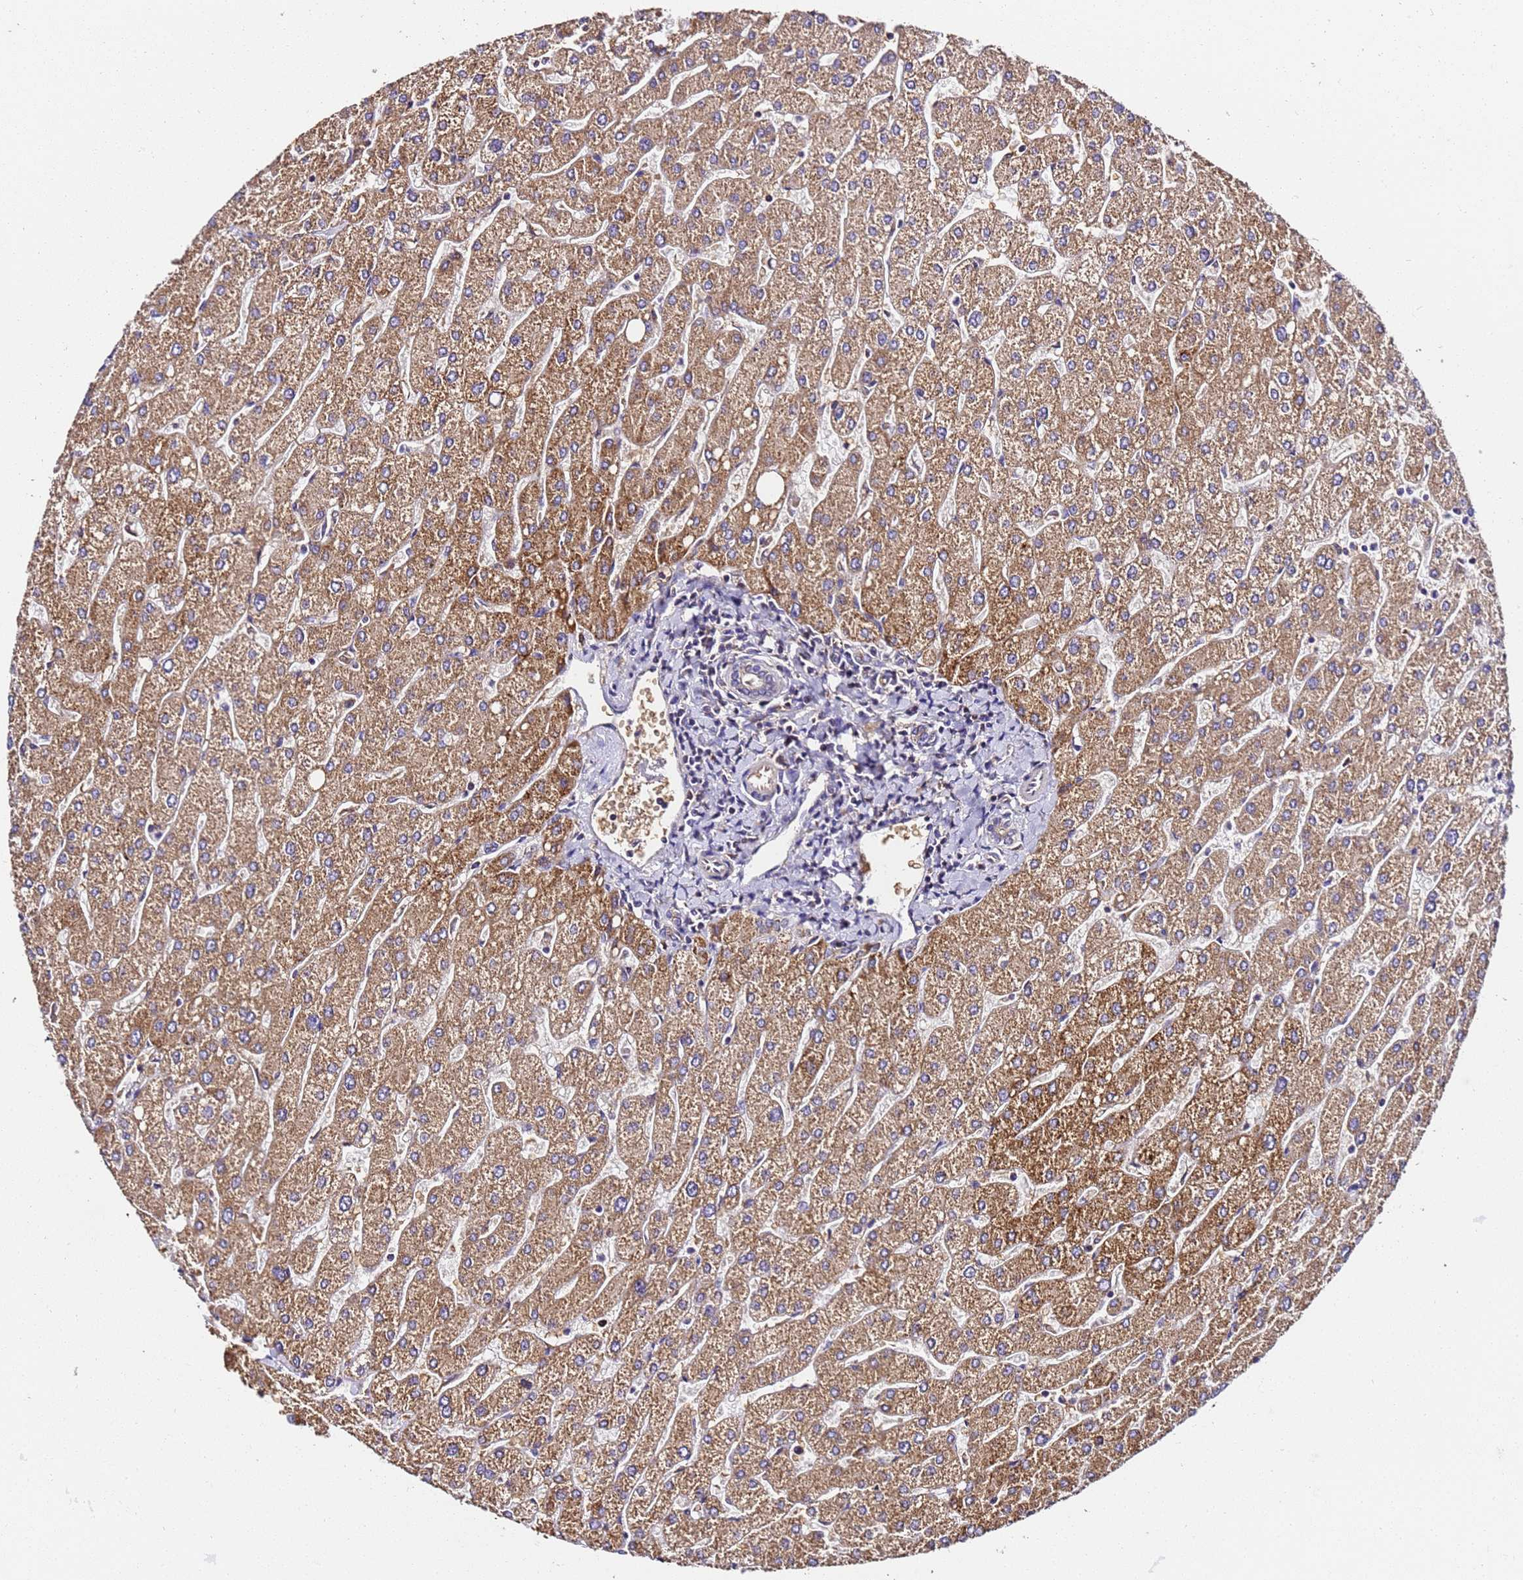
{"staining": {"intensity": "negative", "quantity": "none", "location": "none"}, "tissue": "liver", "cell_type": "Cholangiocytes", "image_type": "normal", "snomed": [{"axis": "morphology", "description": "Normal tissue, NOS"}, {"axis": "topography", "description": "Liver"}], "caption": "This photomicrograph is of normal liver stained with IHC to label a protein in brown with the nuclei are counter-stained blue. There is no expression in cholangiocytes.", "gene": "LRRIQ1", "patient": {"sex": "male", "age": 55}}